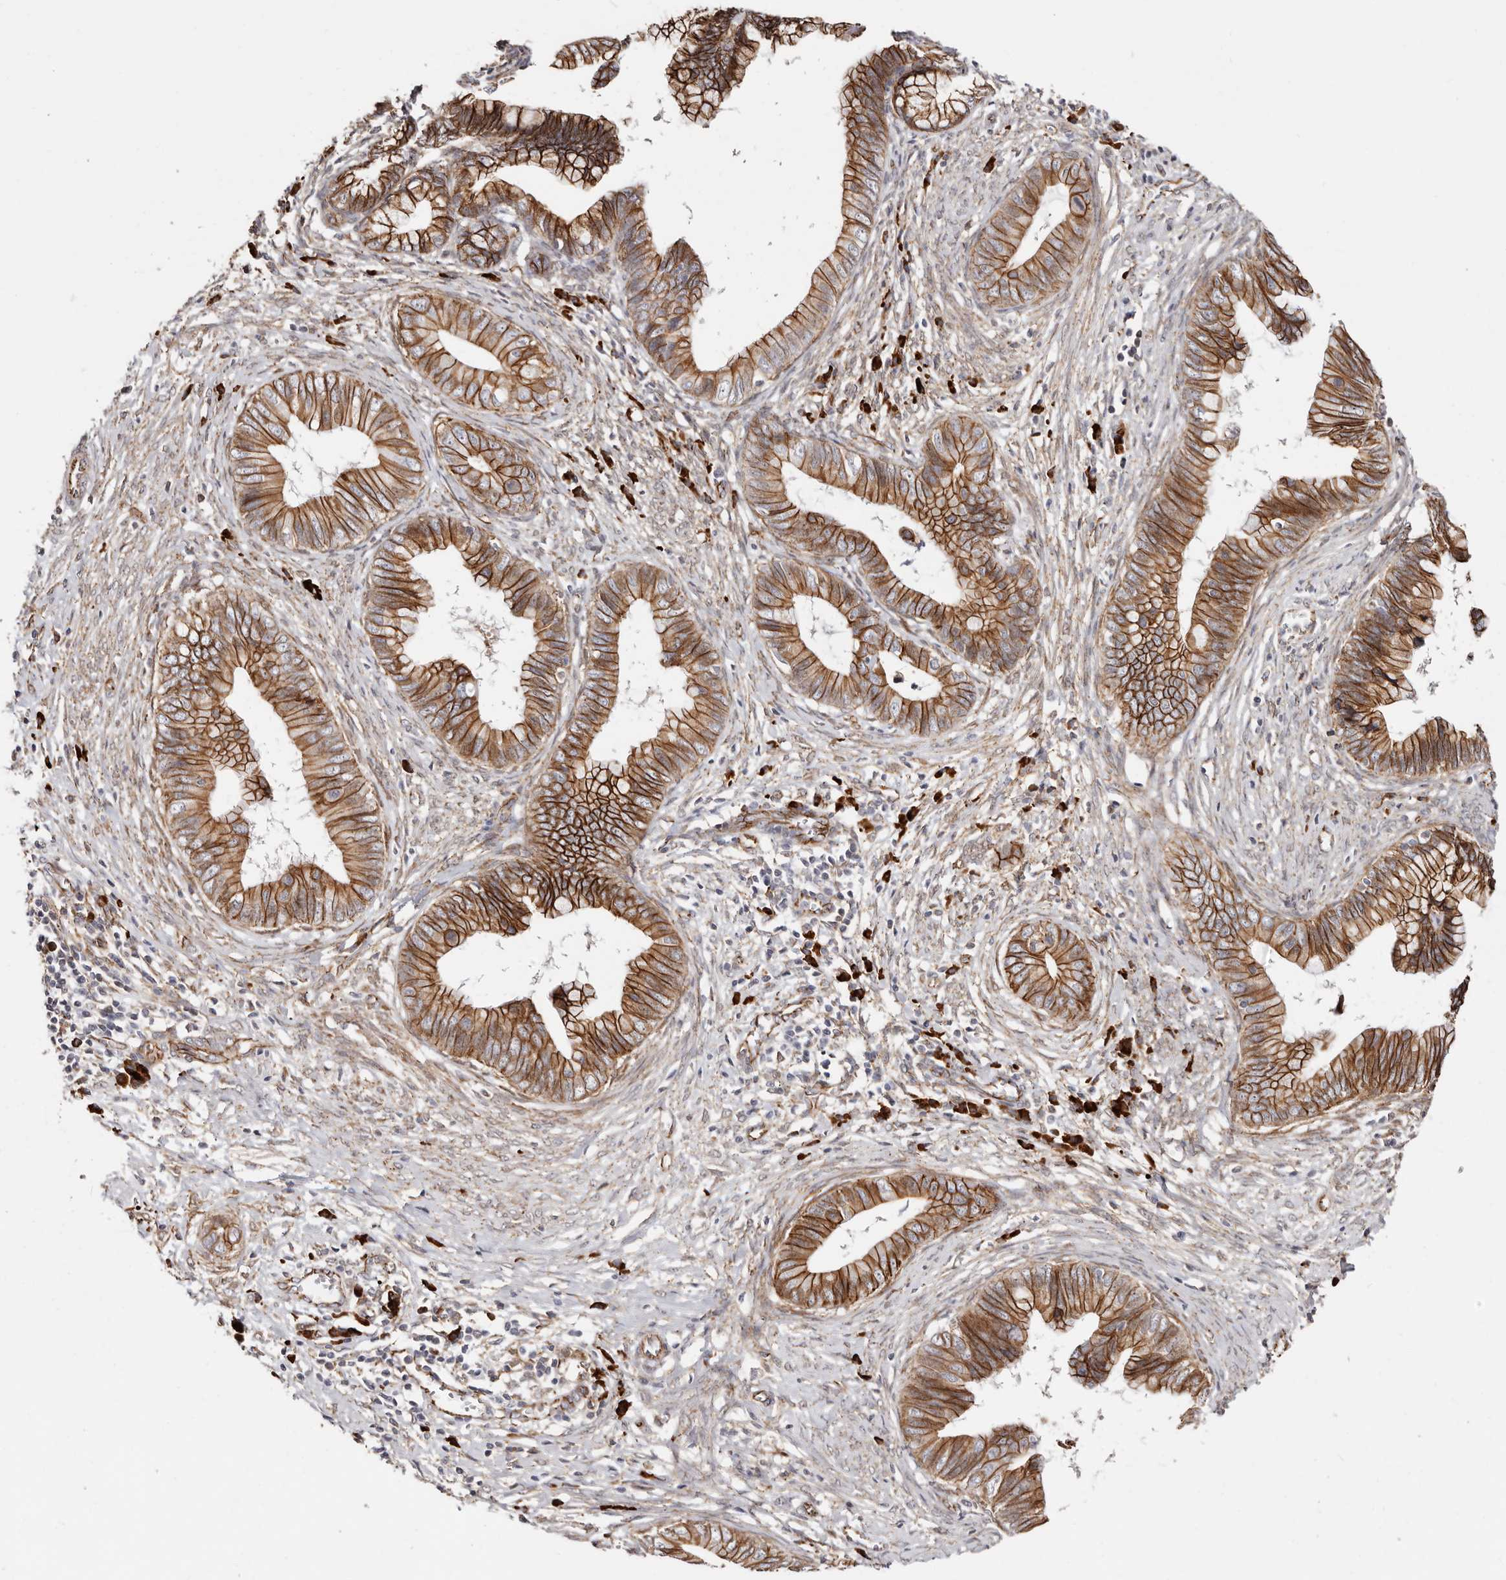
{"staining": {"intensity": "moderate", "quantity": ">75%", "location": "cytoplasmic/membranous"}, "tissue": "cervical cancer", "cell_type": "Tumor cells", "image_type": "cancer", "snomed": [{"axis": "morphology", "description": "Adenocarcinoma, NOS"}, {"axis": "topography", "description": "Cervix"}], "caption": "Immunohistochemistry image of neoplastic tissue: human cervical adenocarcinoma stained using immunohistochemistry exhibits medium levels of moderate protein expression localized specifically in the cytoplasmic/membranous of tumor cells, appearing as a cytoplasmic/membranous brown color.", "gene": "CTNNB1", "patient": {"sex": "female", "age": 44}}